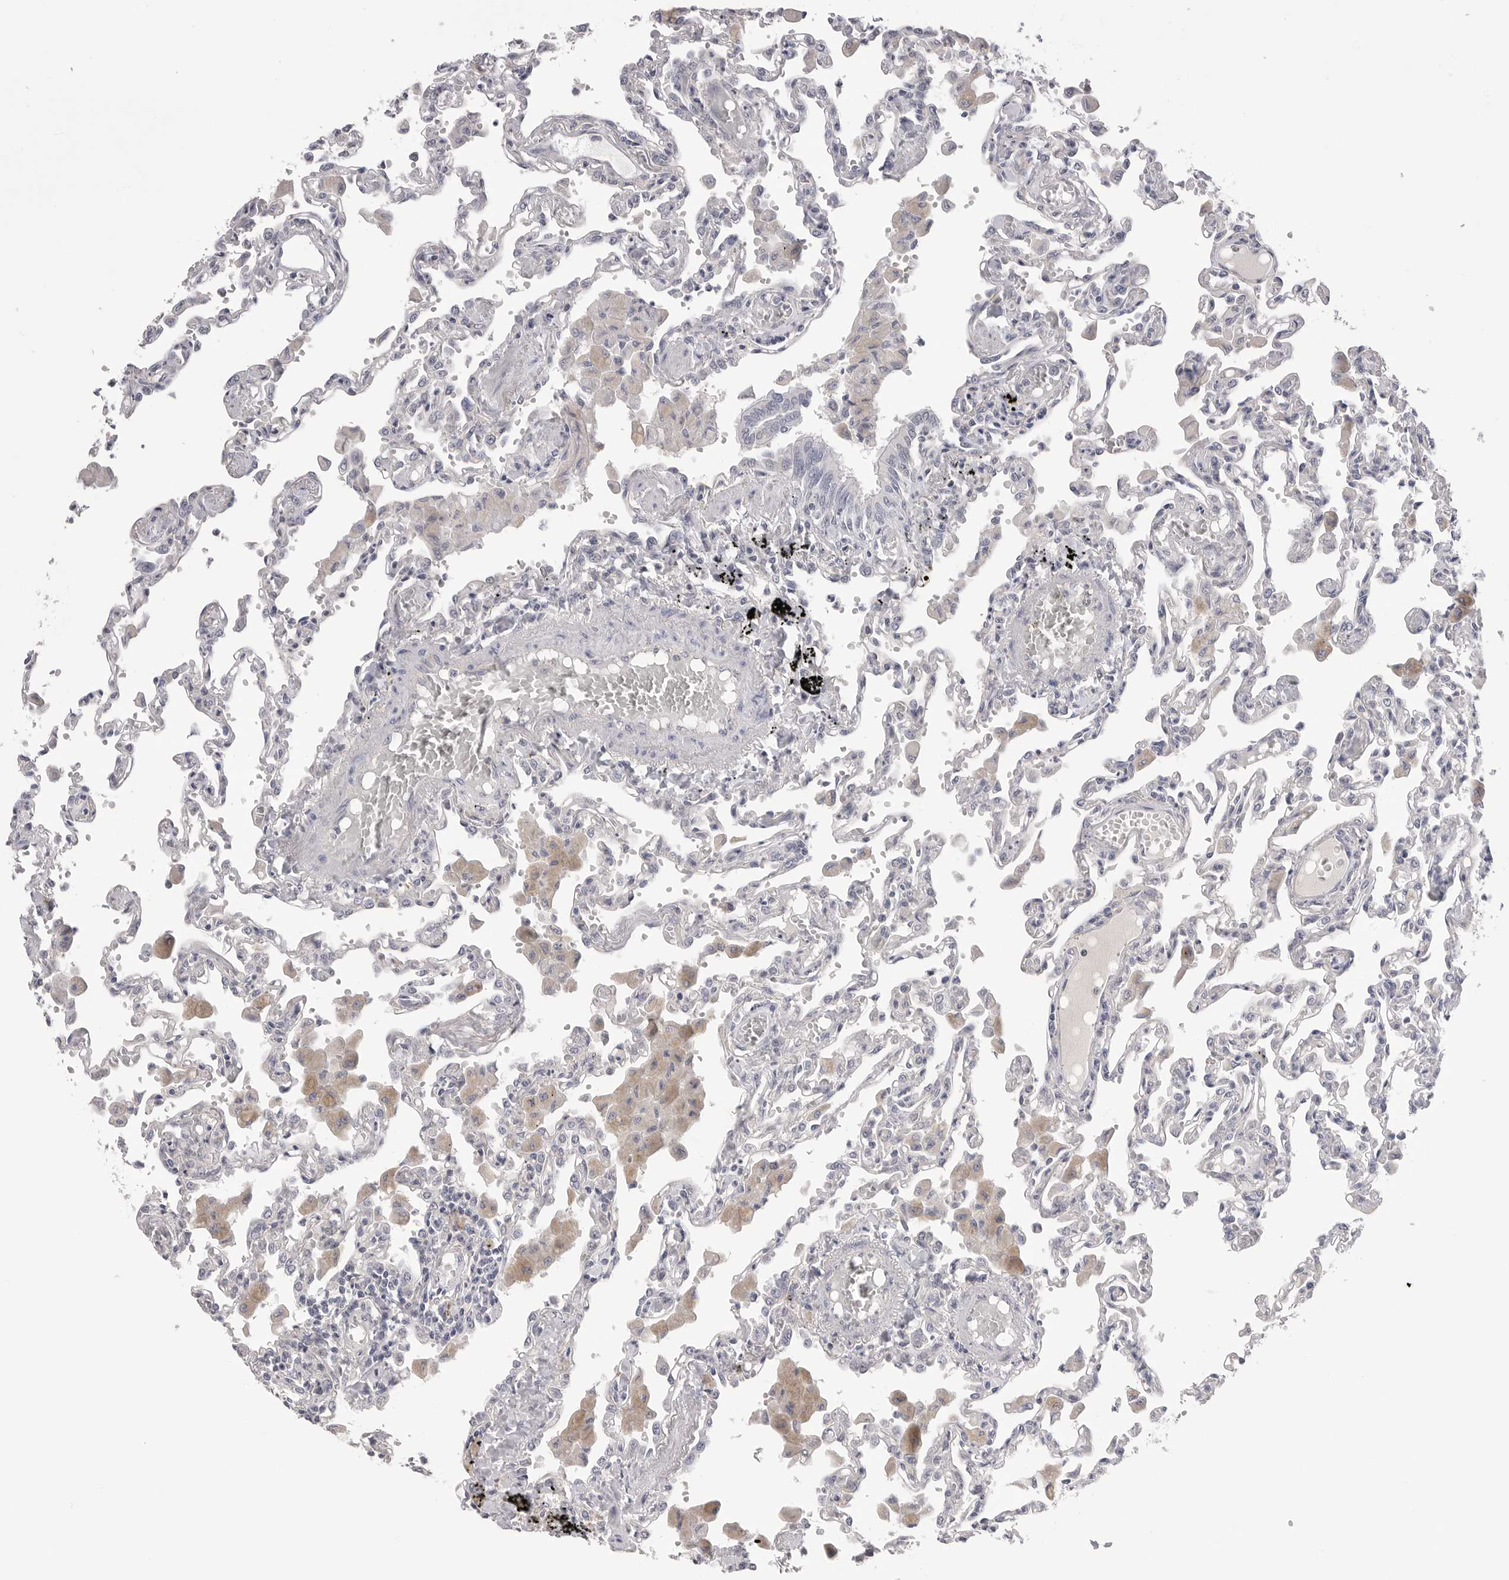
{"staining": {"intensity": "negative", "quantity": "none", "location": "none"}, "tissue": "lung", "cell_type": "Alveolar cells", "image_type": "normal", "snomed": [{"axis": "morphology", "description": "Normal tissue, NOS"}, {"axis": "topography", "description": "Bronchus"}, {"axis": "topography", "description": "Lung"}], "caption": "This is a histopathology image of IHC staining of normal lung, which shows no expression in alveolar cells. Brightfield microscopy of immunohistochemistry (IHC) stained with DAB (3,3'-diaminobenzidine) (brown) and hematoxylin (blue), captured at high magnification.", "gene": "DLGAP3", "patient": {"sex": "female", "age": 49}}